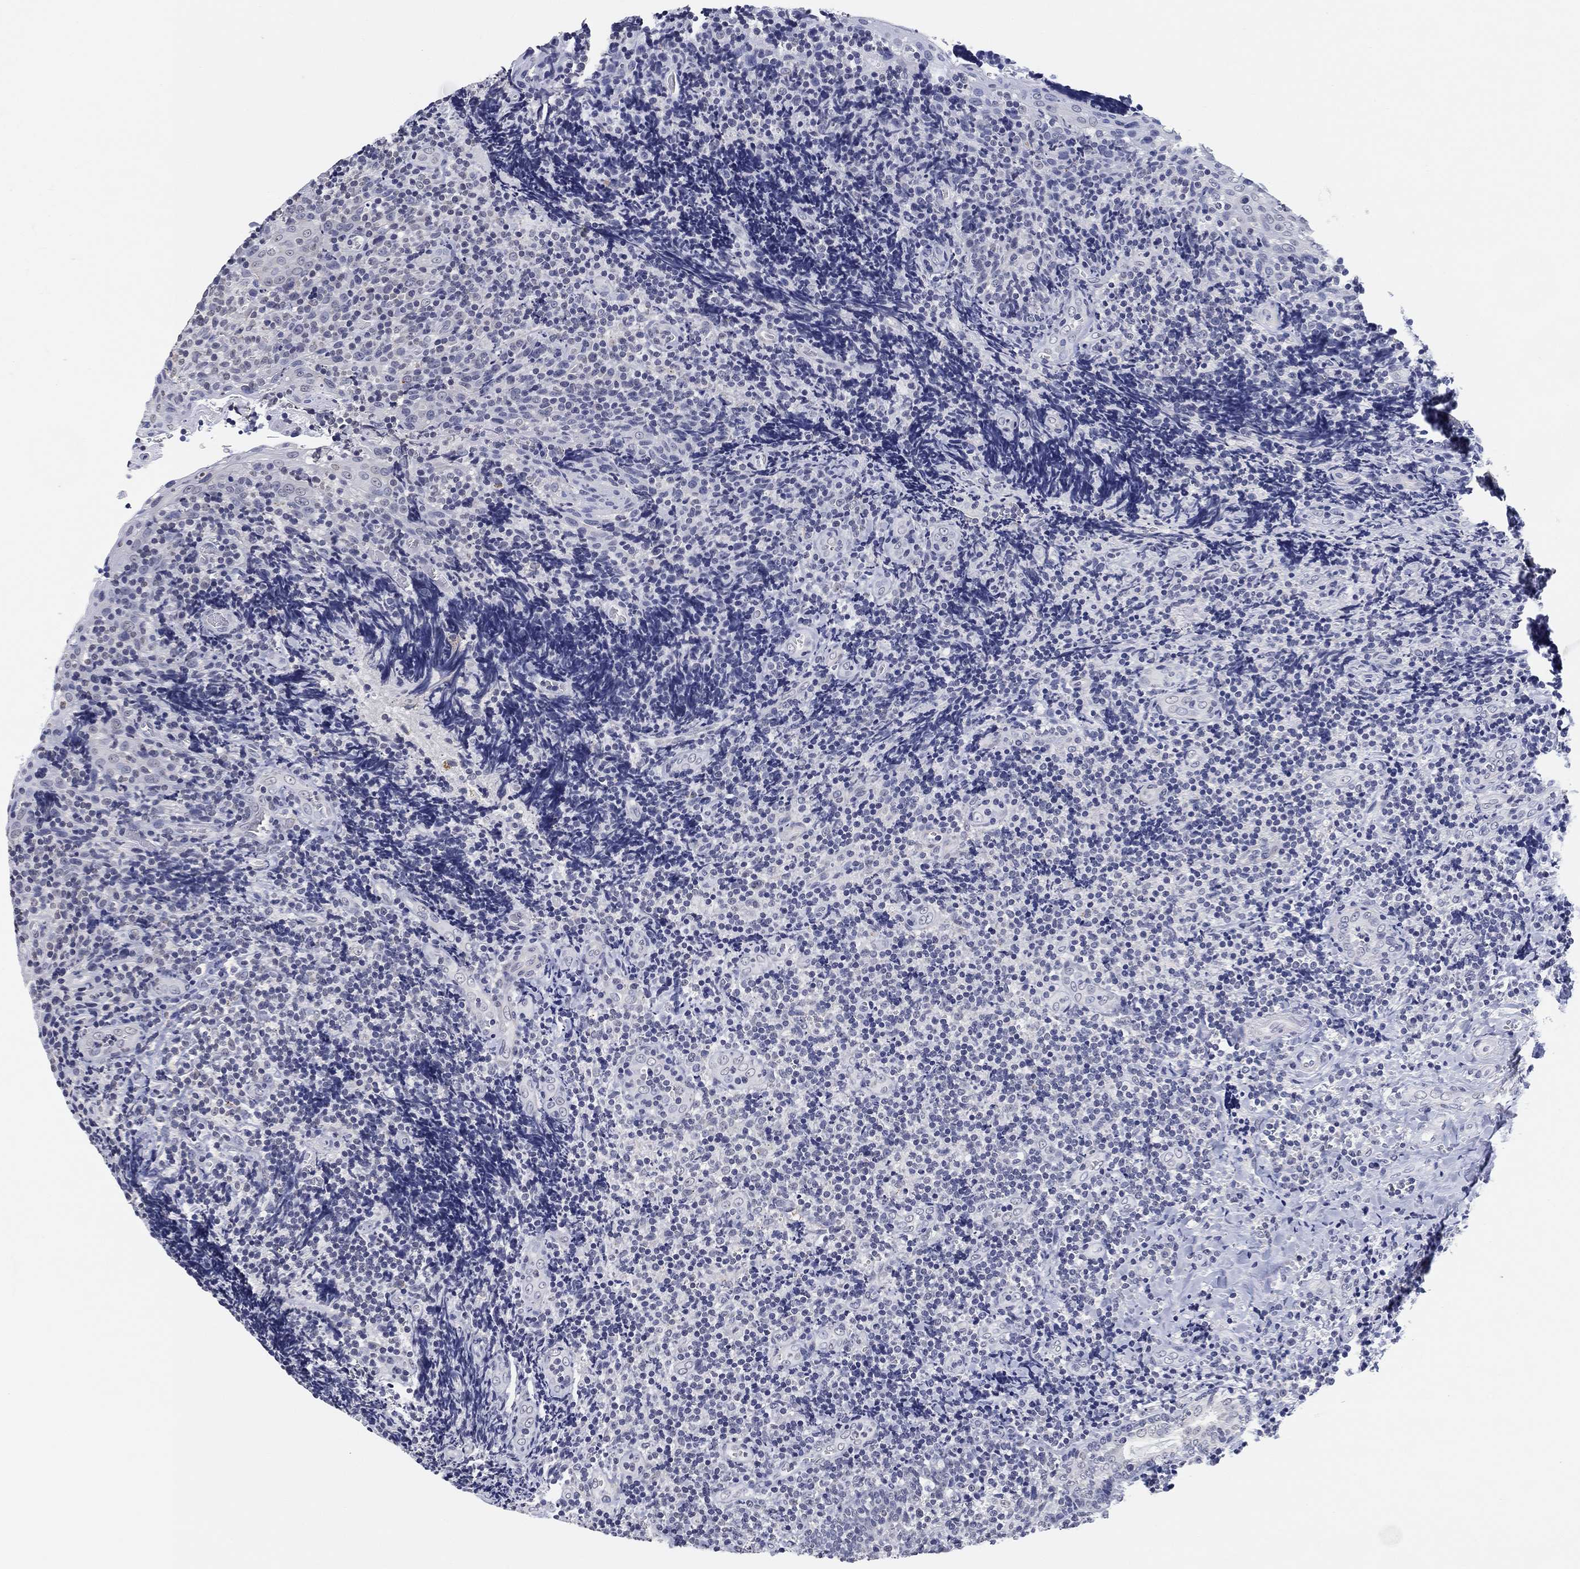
{"staining": {"intensity": "negative", "quantity": "none", "location": "none"}, "tissue": "tonsil", "cell_type": "Germinal center cells", "image_type": "normal", "snomed": [{"axis": "morphology", "description": "Normal tissue, NOS"}, {"axis": "morphology", "description": "Inflammation, NOS"}, {"axis": "topography", "description": "Tonsil"}], "caption": "Image shows no significant protein positivity in germinal center cells of normal tonsil. (Immunohistochemistry, brightfield microscopy, high magnification).", "gene": "OTUB2", "patient": {"sex": "female", "age": 31}}